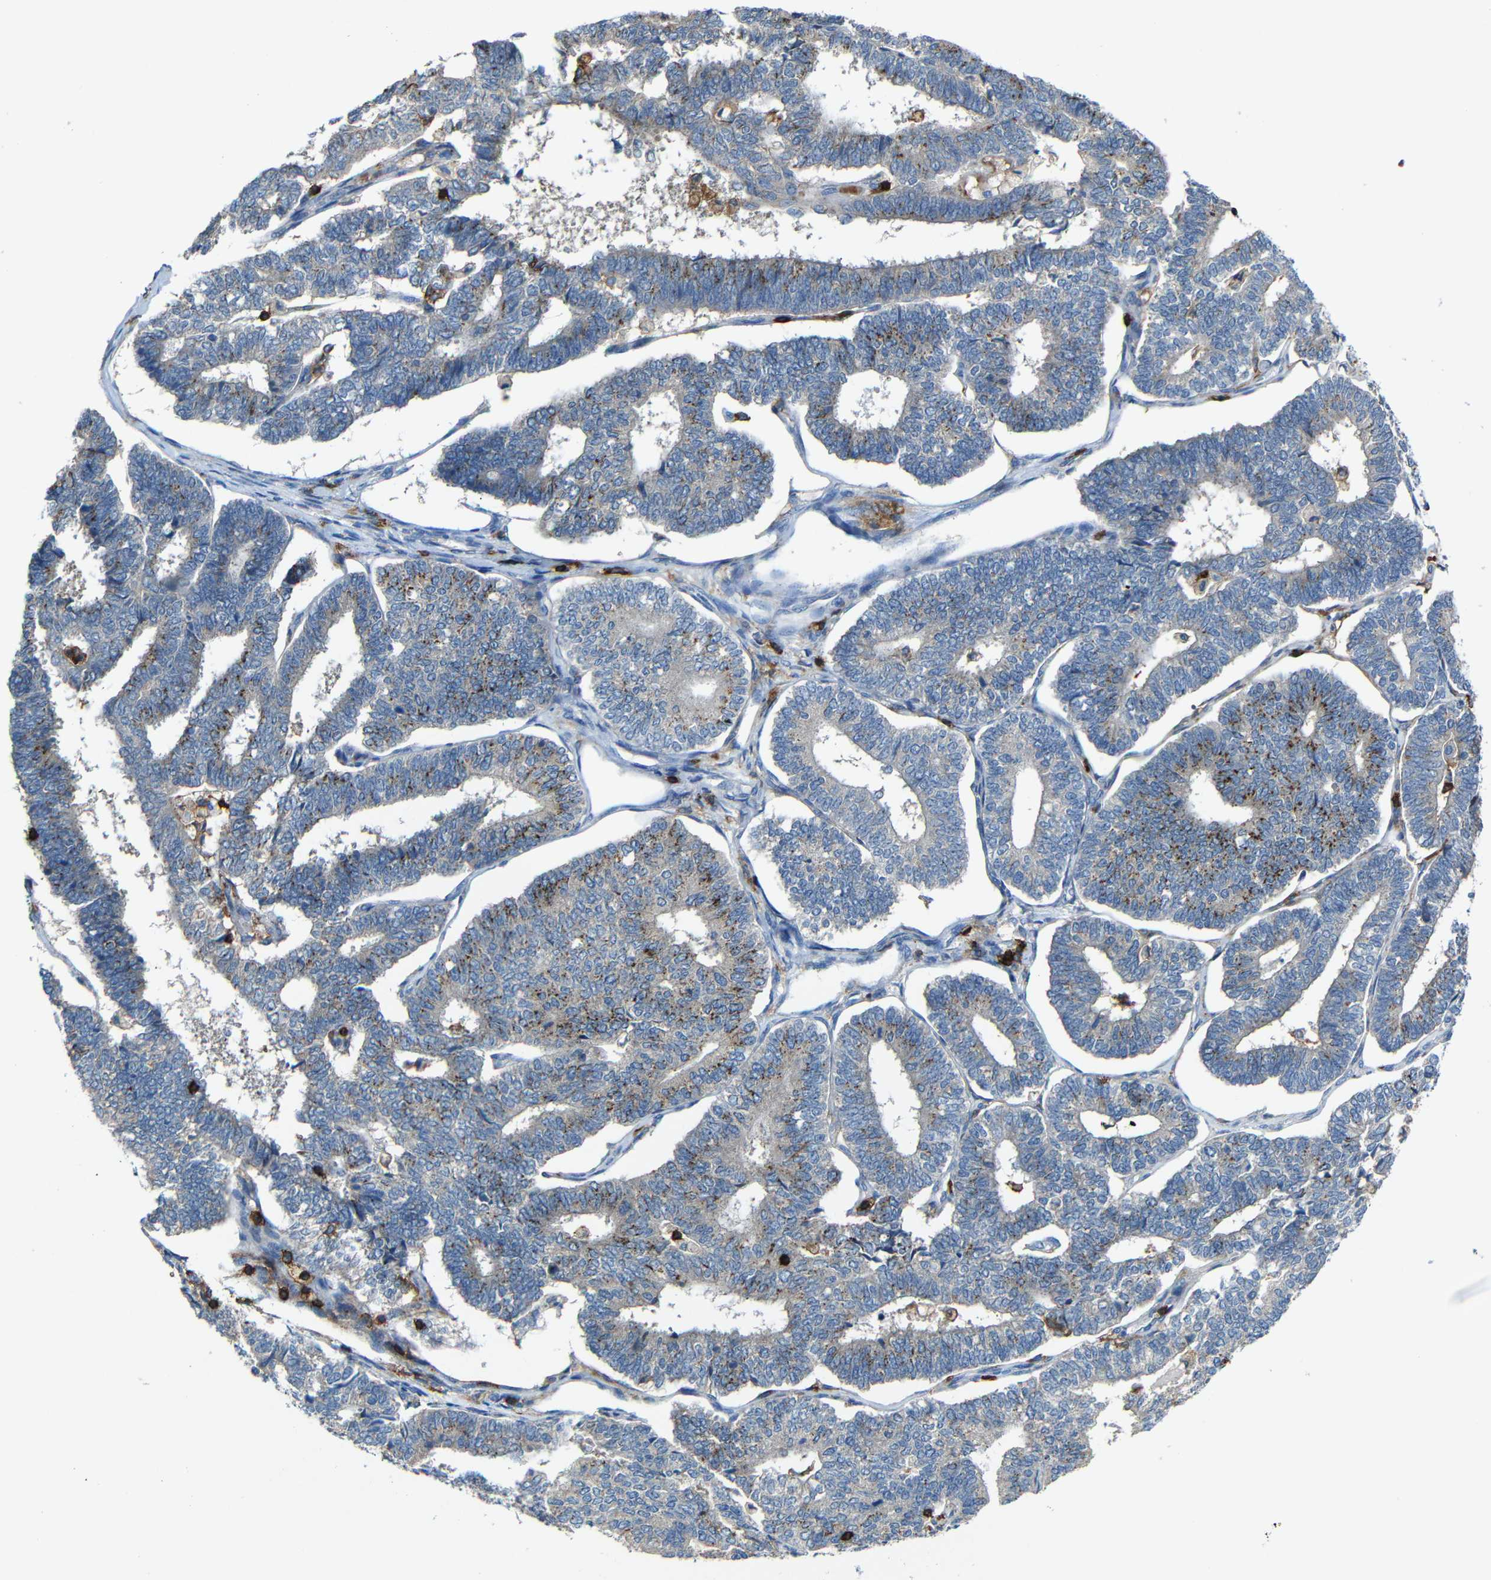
{"staining": {"intensity": "moderate", "quantity": "25%-75%", "location": "cytoplasmic/membranous"}, "tissue": "endometrial cancer", "cell_type": "Tumor cells", "image_type": "cancer", "snomed": [{"axis": "morphology", "description": "Adenocarcinoma, NOS"}, {"axis": "topography", "description": "Endometrium"}], "caption": "Approximately 25%-75% of tumor cells in adenocarcinoma (endometrial) exhibit moderate cytoplasmic/membranous protein positivity as visualized by brown immunohistochemical staining.", "gene": "P2RY12", "patient": {"sex": "female", "age": 70}}